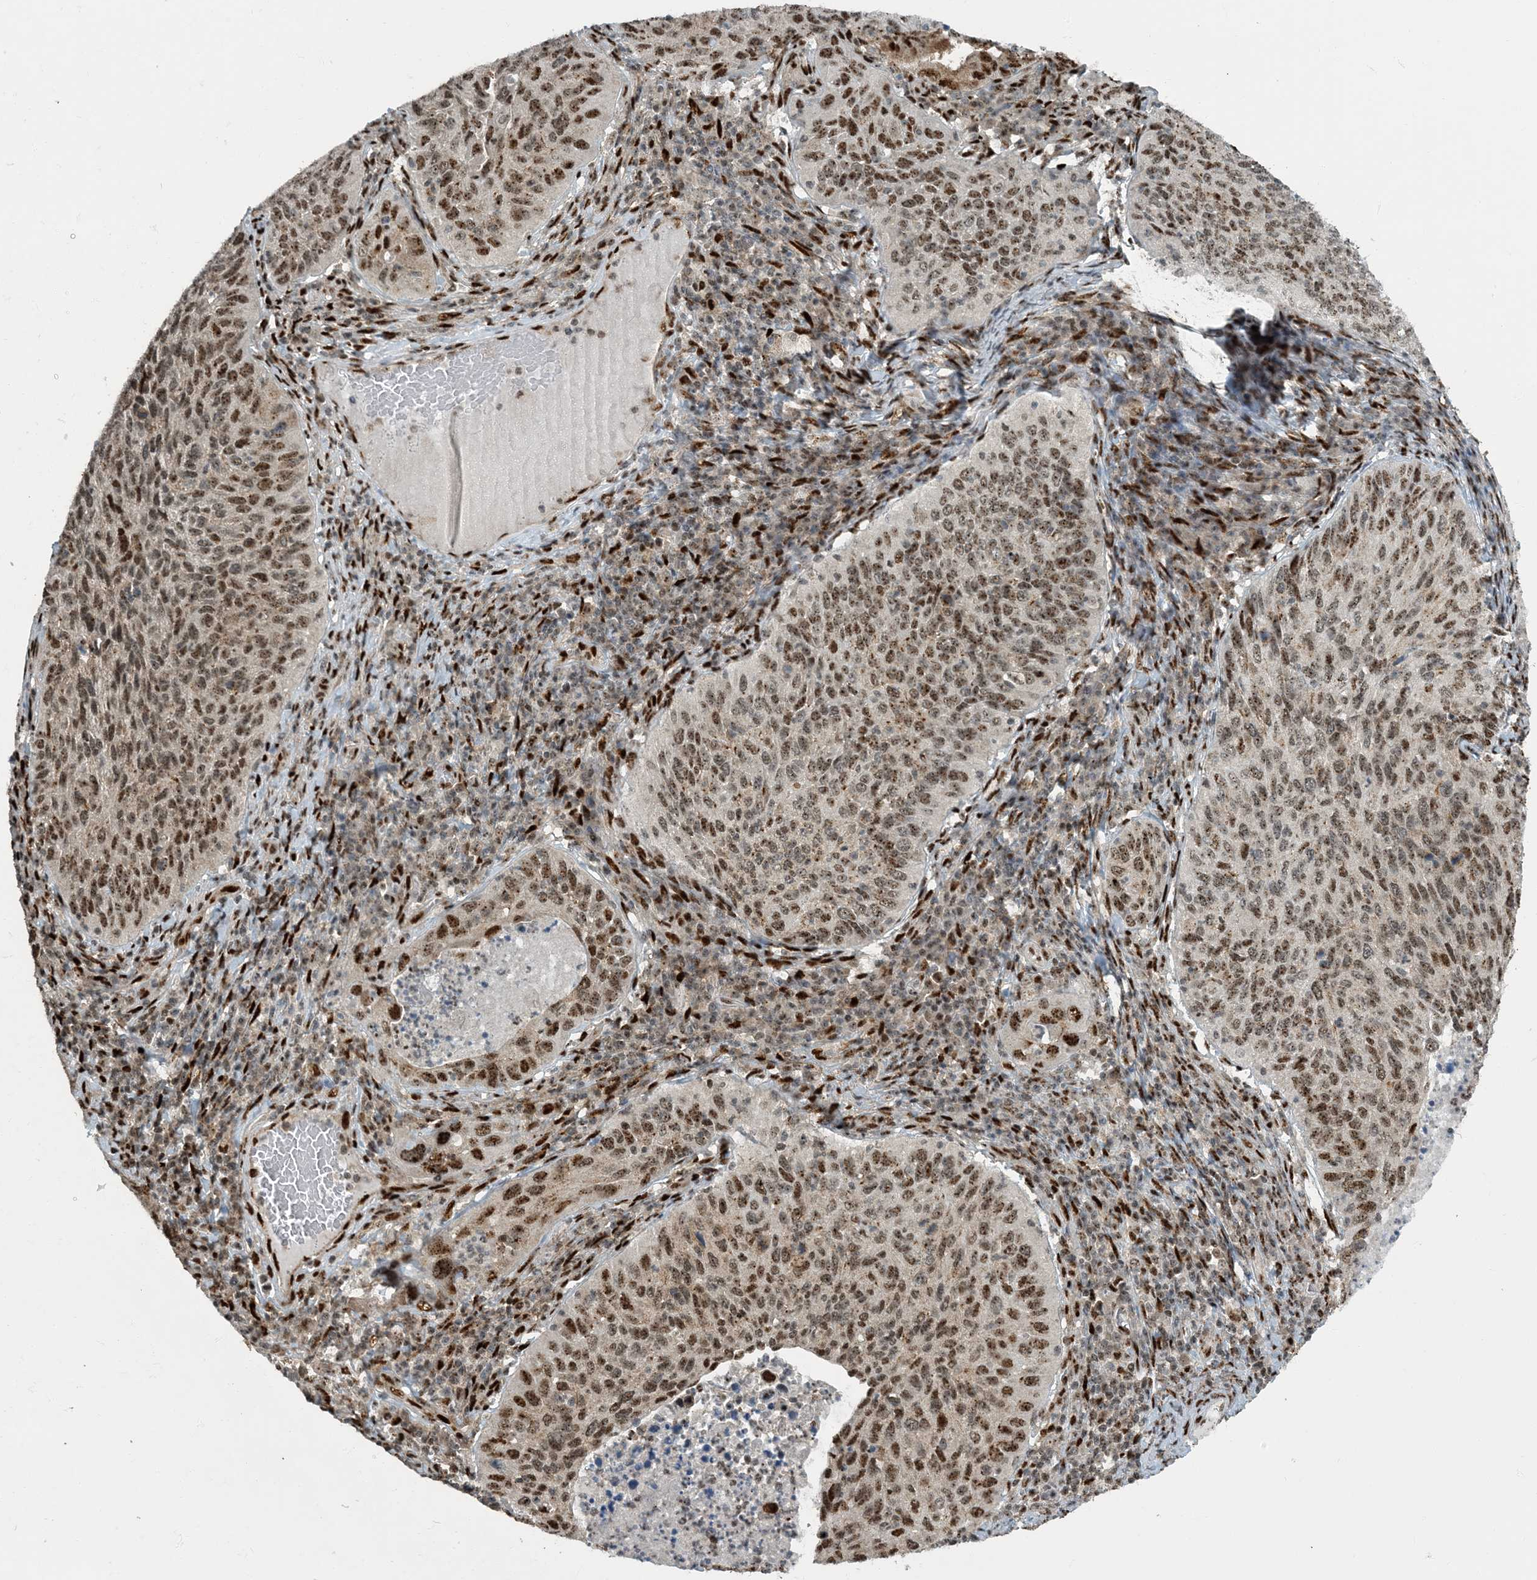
{"staining": {"intensity": "moderate", "quantity": ">75%", "location": "nuclear"}, "tissue": "cervical cancer", "cell_type": "Tumor cells", "image_type": "cancer", "snomed": [{"axis": "morphology", "description": "Squamous cell carcinoma, NOS"}, {"axis": "topography", "description": "Cervix"}], "caption": "DAB immunohistochemical staining of cervical squamous cell carcinoma reveals moderate nuclear protein staining in approximately >75% of tumor cells.", "gene": "MBD1", "patient": {"sex": "female", "age": 38}}